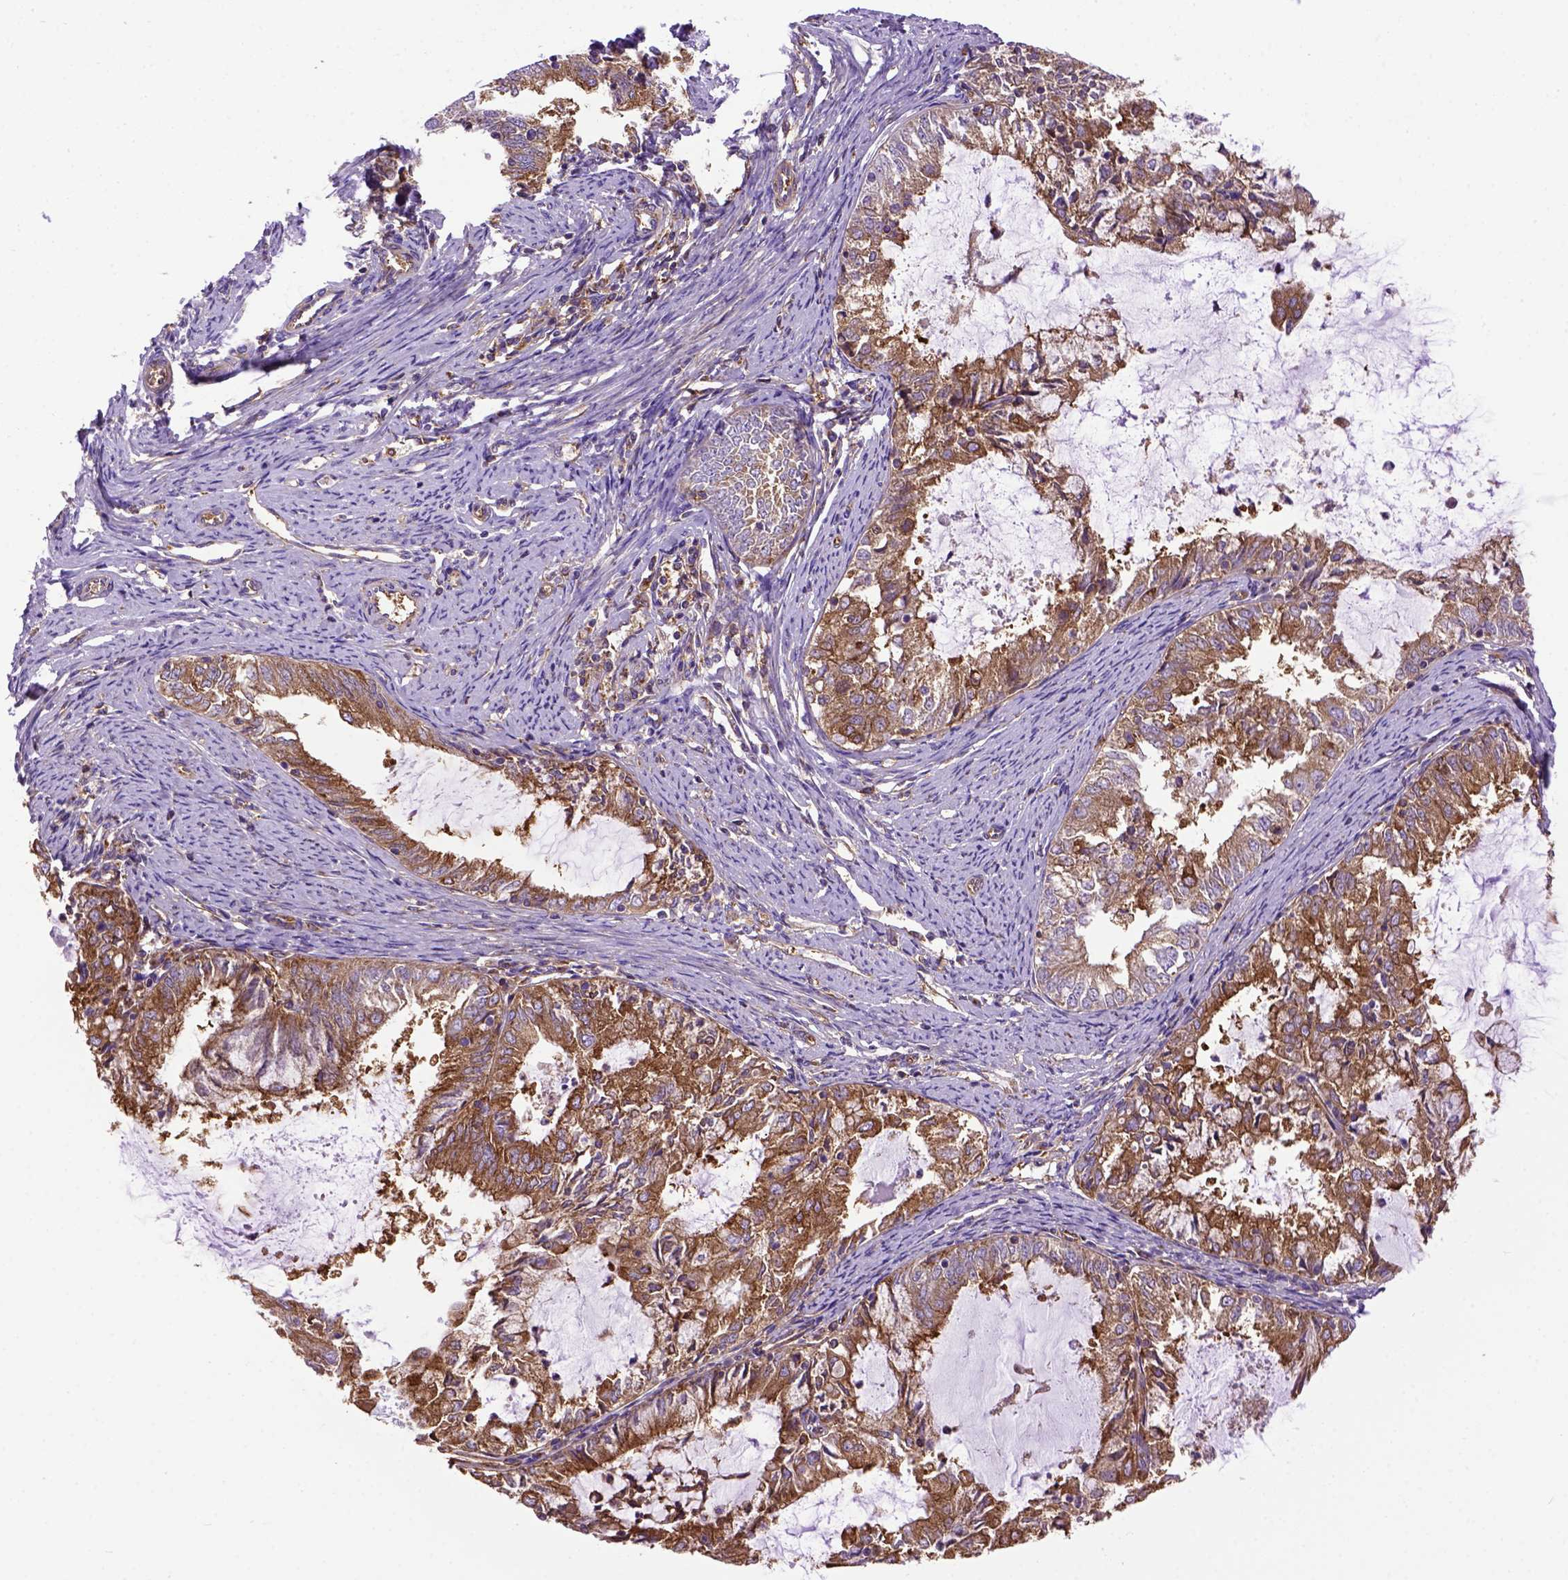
{"staining": {"intensity": "moderate", "quantity": ">75%", "location": "cytoplasmic/membranous"}, "tissue": "endometrial cancer", "cell_type": "Tumor cells", "image_type": "cancer", "snomed": [{"axis": "morphology", "description": "Adenocarcinoma, NOS"}, {"axis": "topography", "description": "Endometrium"}], "caption": "Moderate cytoplasmic/membranous protein positivity is appreciated in approximately >75% of tumor cells in adenocarcinoma (endometrial). (brown staining indicates protein expression, while blue staining denotes nuclei).", "gene": "MVP", "patient": {"sex": "female", "age": 57}}